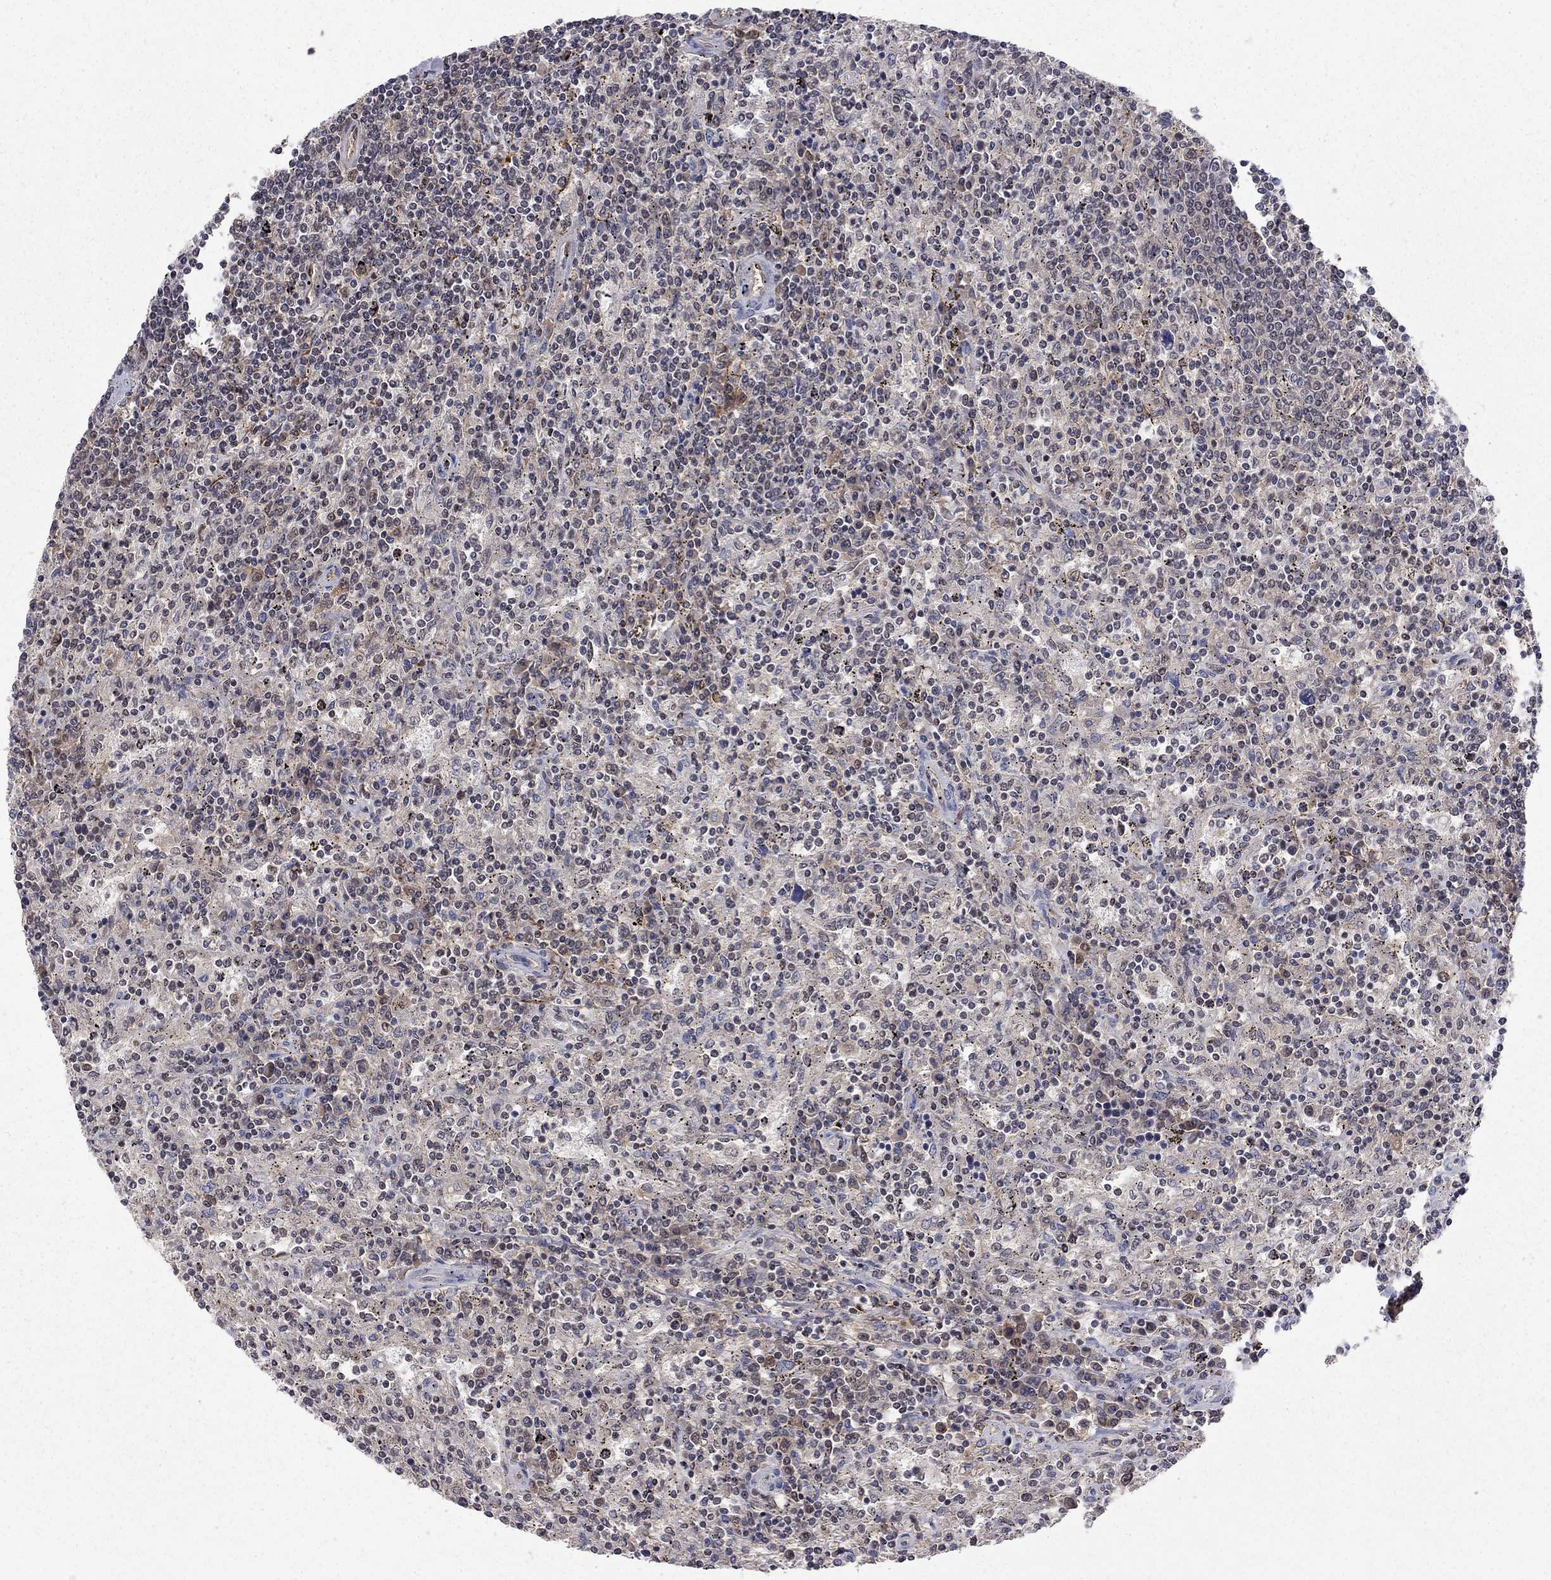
{"staining": {"intensity": "strong", "quantity": "25%-75%", "location": "nuclear"}, "tissue": "lymphoma", "cell_type": "Tumor cells", "image_type": "cancer", "snomed": [{"axis": "morphology", "description": "Malignant lymphoma, non-Hodgkin's type, Low grade"}, {"axis": "topography", "description": "Lymph node"}], "caption": "Immunohistochemistry image of low-grade malignant lymphoma, non-Hodgkin's type stained for a protein (brown), which reveals high levels of strong nuclear expression in about 25%-75% of tumor cells.", "gene": "SAP30L", "patient": {"sex": "male", "age": 52}}